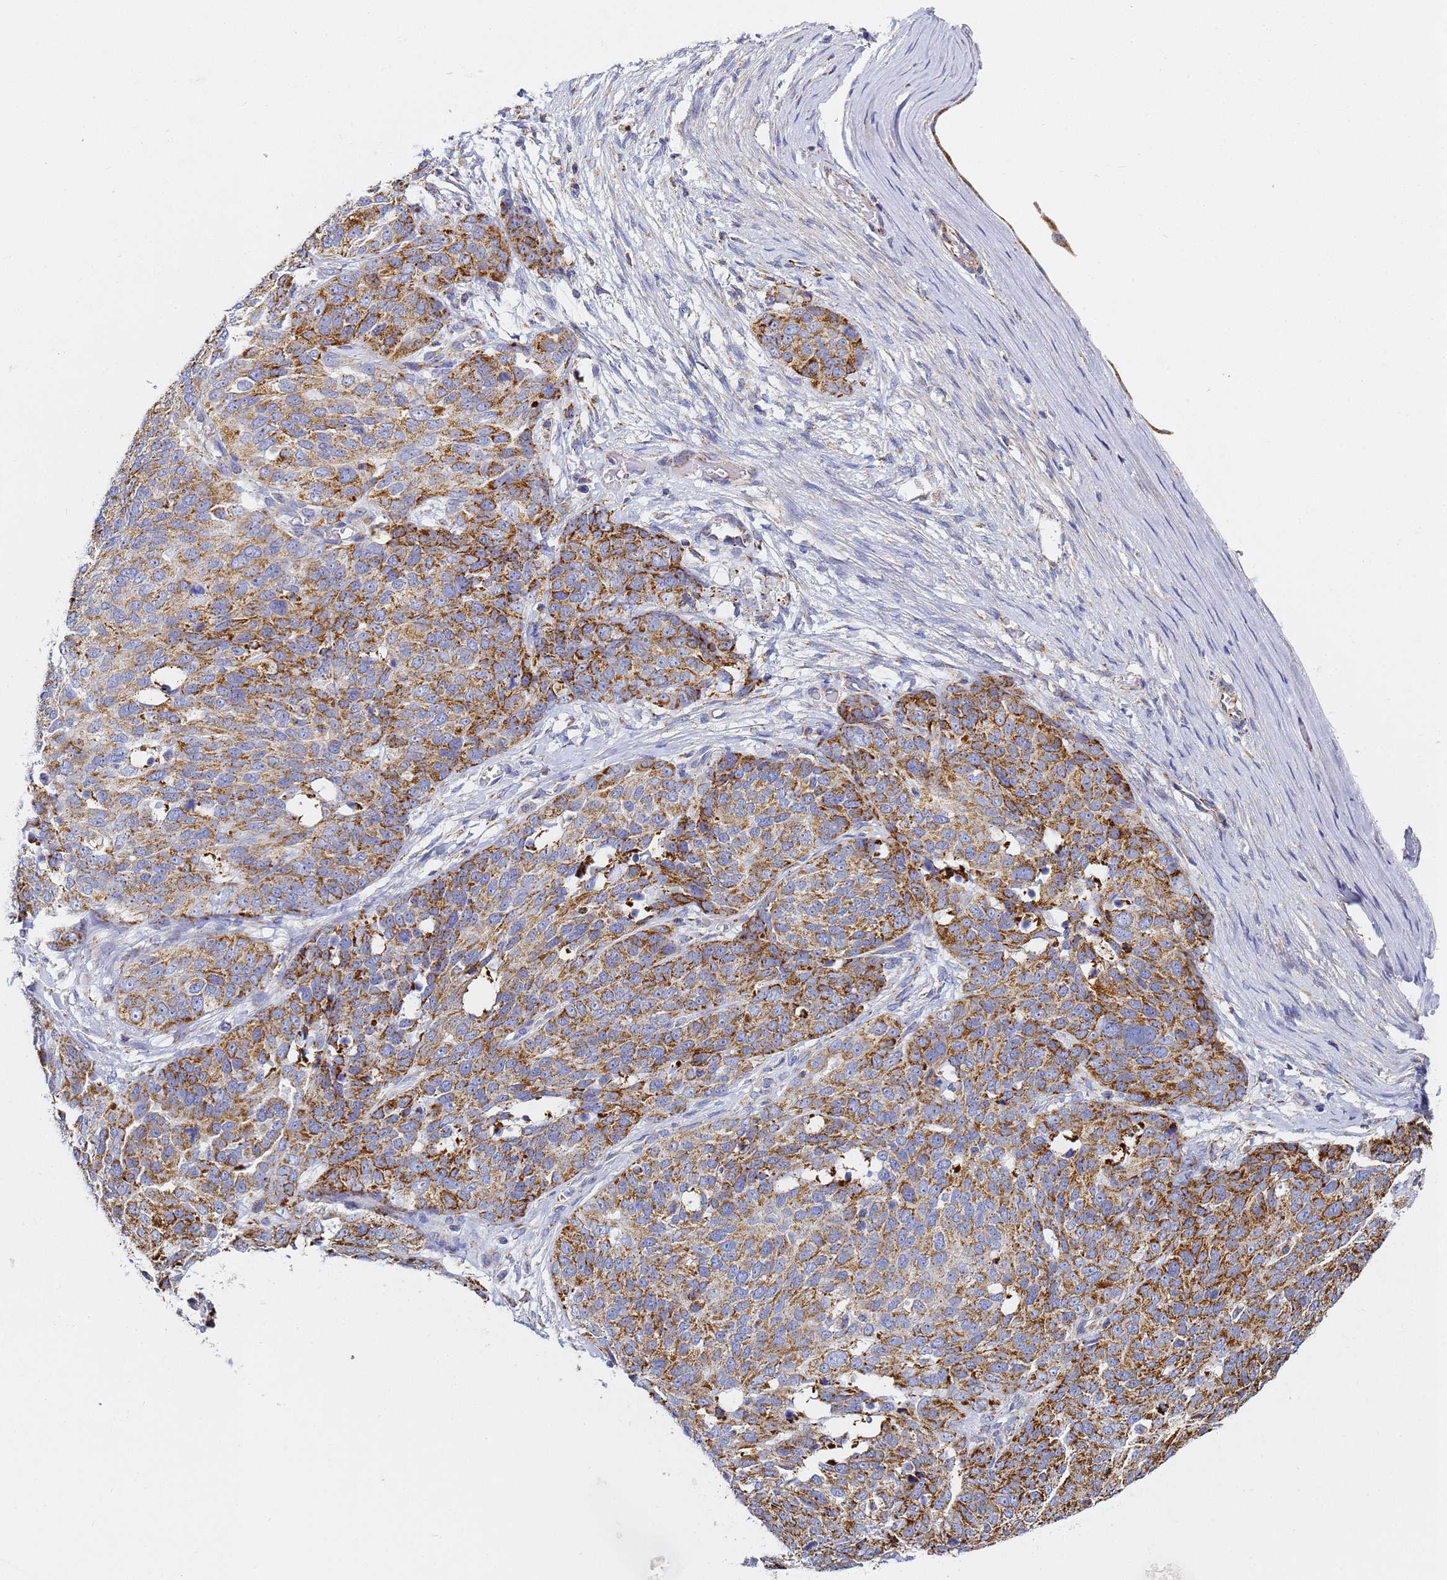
{"staining": {"intensity": "strong", "quantity": ">75%", "location": "cytoplasmic/membranous"}, "tissue": "ovarian cancer", "cell_type": "Tumor cells", "image_type": "cancer", "snomed": [{"axis": "morphology", "description": "Cystadenocarcinoma, serous, NOS"}, {"axis": "topography", "description": "Ovary"}], "caption": "Ovarian cancer (serous cystadenocarcinoma) stained with DAB IHC exhibits high levels of strong cytoplasmic/membranous expression in approximately >75% of tumor cells. Nuclei are stained in blue.", "gene": "CNIH4", "patient": {"sex": "female", "age": 44}}